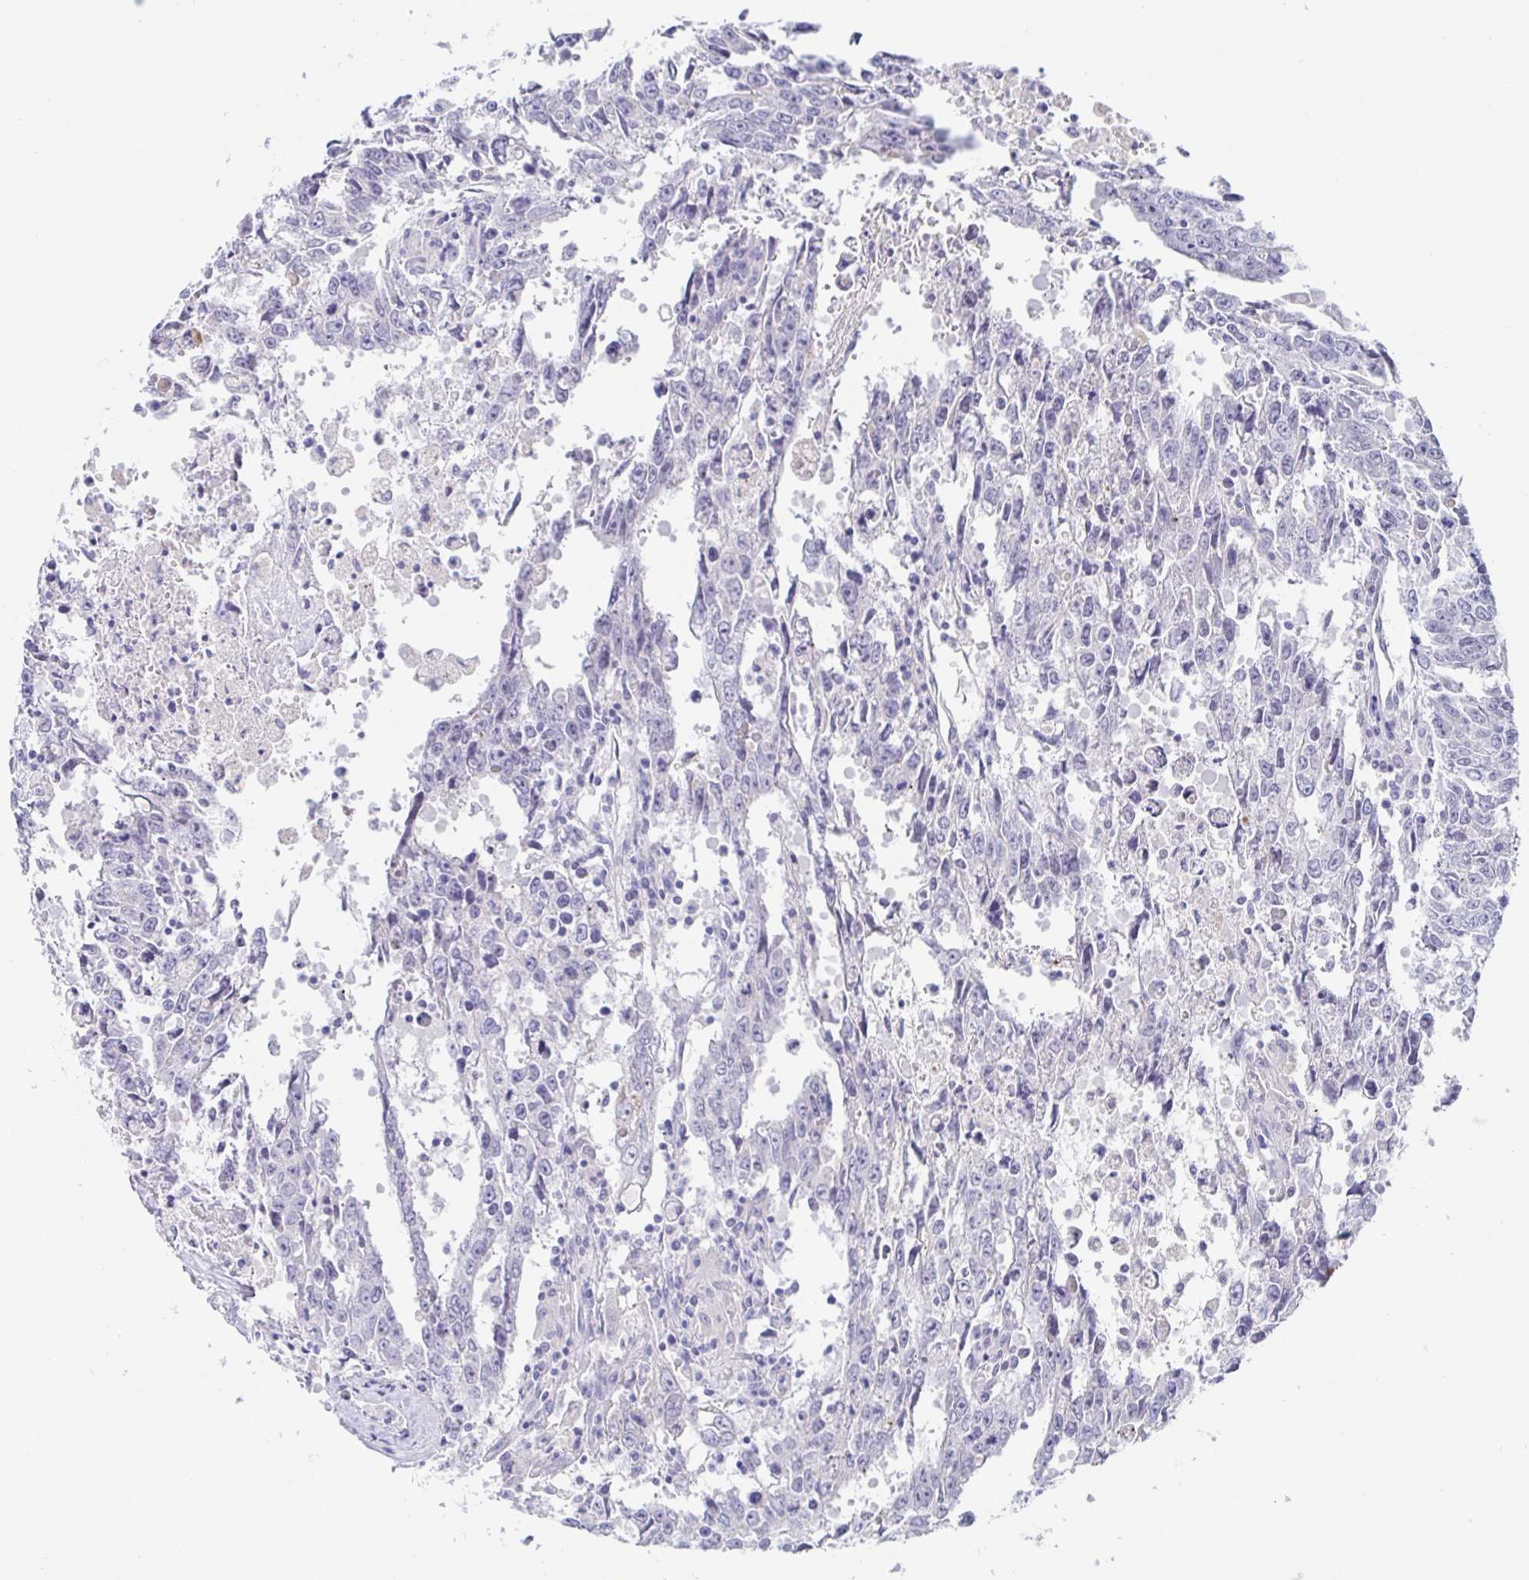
{"staining": {"intensity": "negative", "quantity": "none", "location": "none"}, "tissue": "testis cancer", "cell_type": "Tumor cells", "image_type": "cancer", "snomed": [{"axis": "morphology", "description": "Carcinoma, Embryonal, NOS"}, {"axis": "topography", "description": "Testis"}], "caption": "Immunohistochemistry of human testis cancer shows no positivity in tumor cells. (DAB IHC with hematoxylin counter stain).", "gene": "SIAH3", "patient": {"sex": "male", "age": 22}}